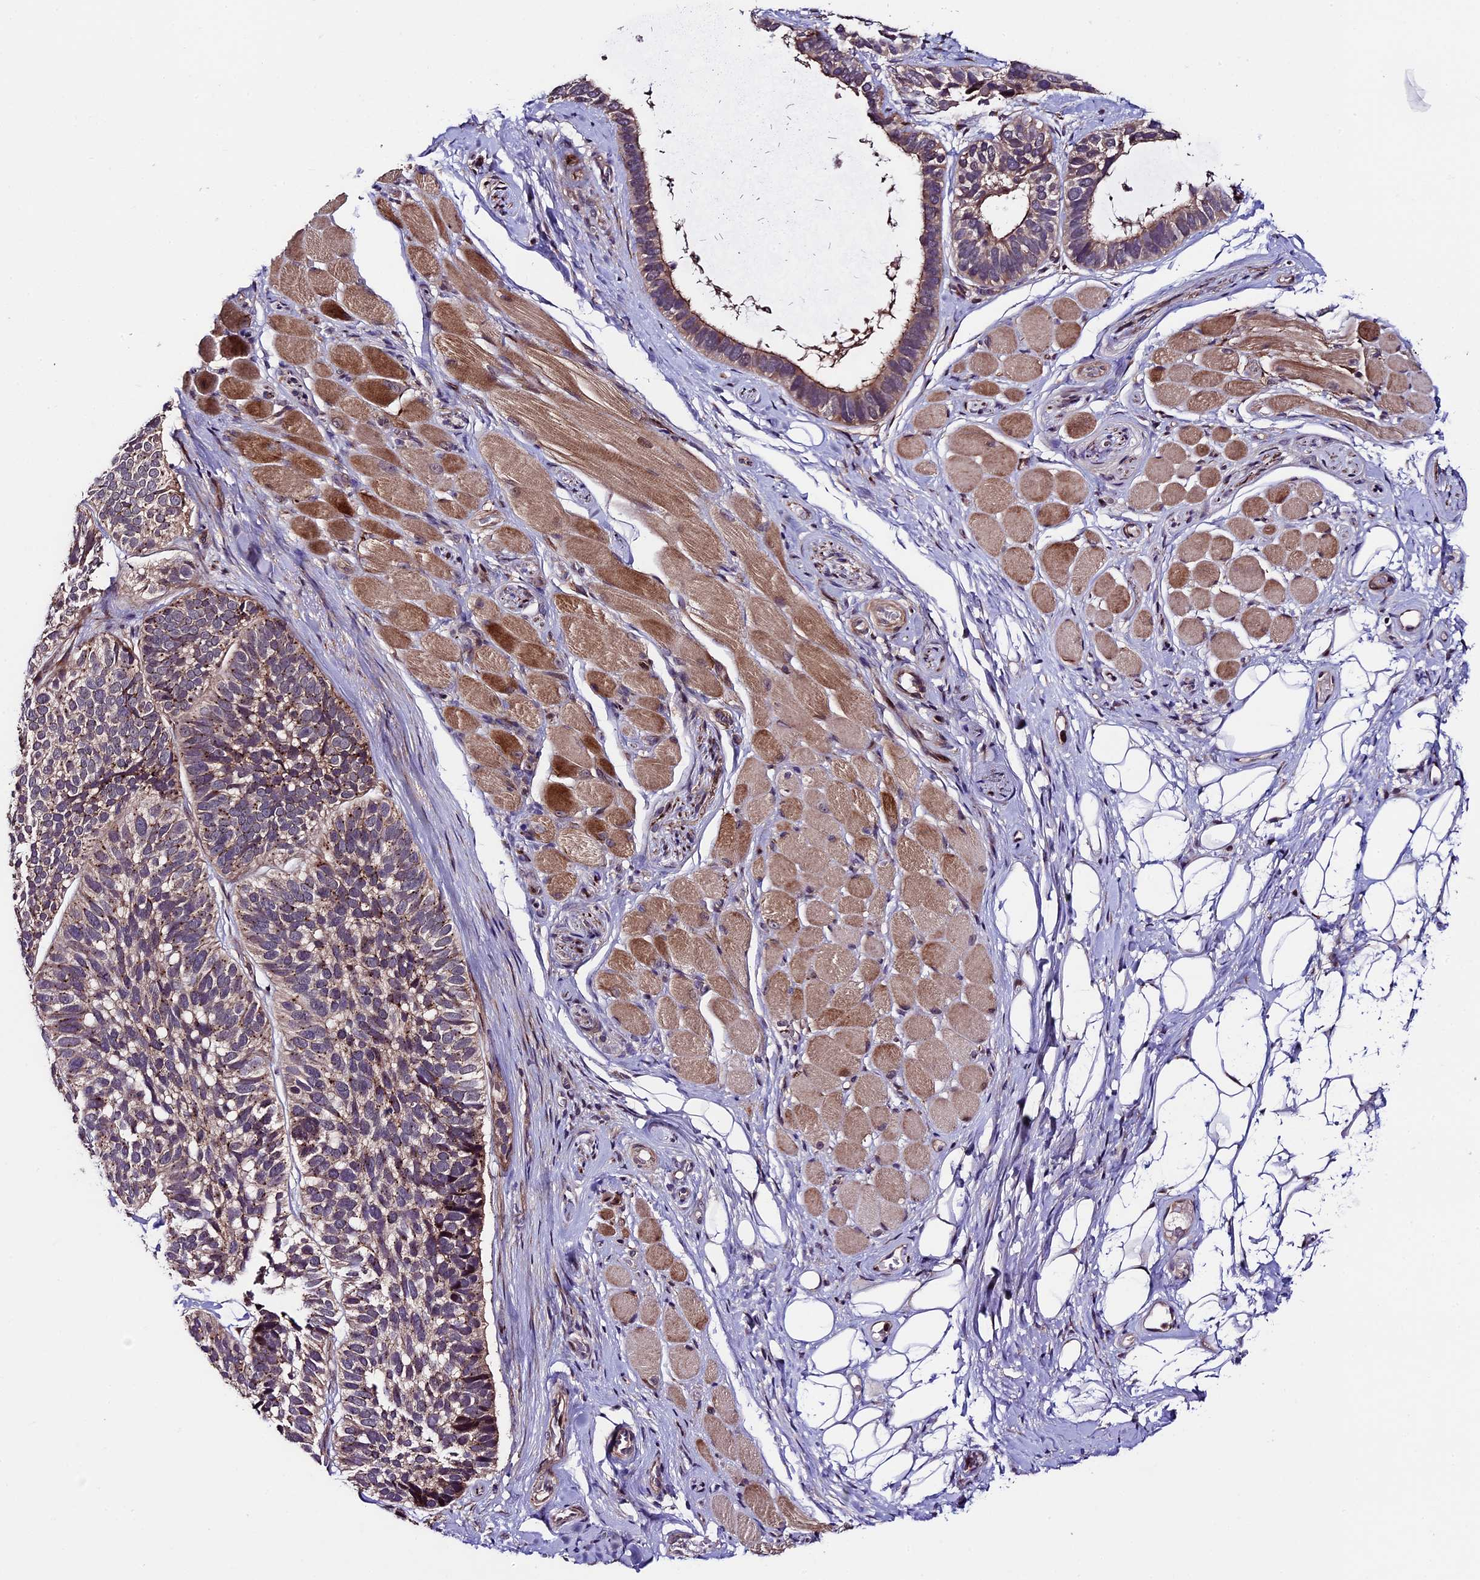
{"staining": {"intensity": "weak", "quantity": ">75%", "location": "cytoplasmic/membranous"}, "tissue": "skin cancer", "cell_type": "Tumor cells", "image_type": "cancer", "snomed": [{"axis": "morphology", "description": "Basal cell carcinoma"}, {"axis": "topography", "description": "Skin"}], "caption": "Weak cytoplasmic/membranous positivity for a protein is appreciated in approximately >75% of tumor cells of skin cancer using immunohistochemistry.", "gene": "SIPA1L3", "patient": {"sex": "male", "age": 62}}